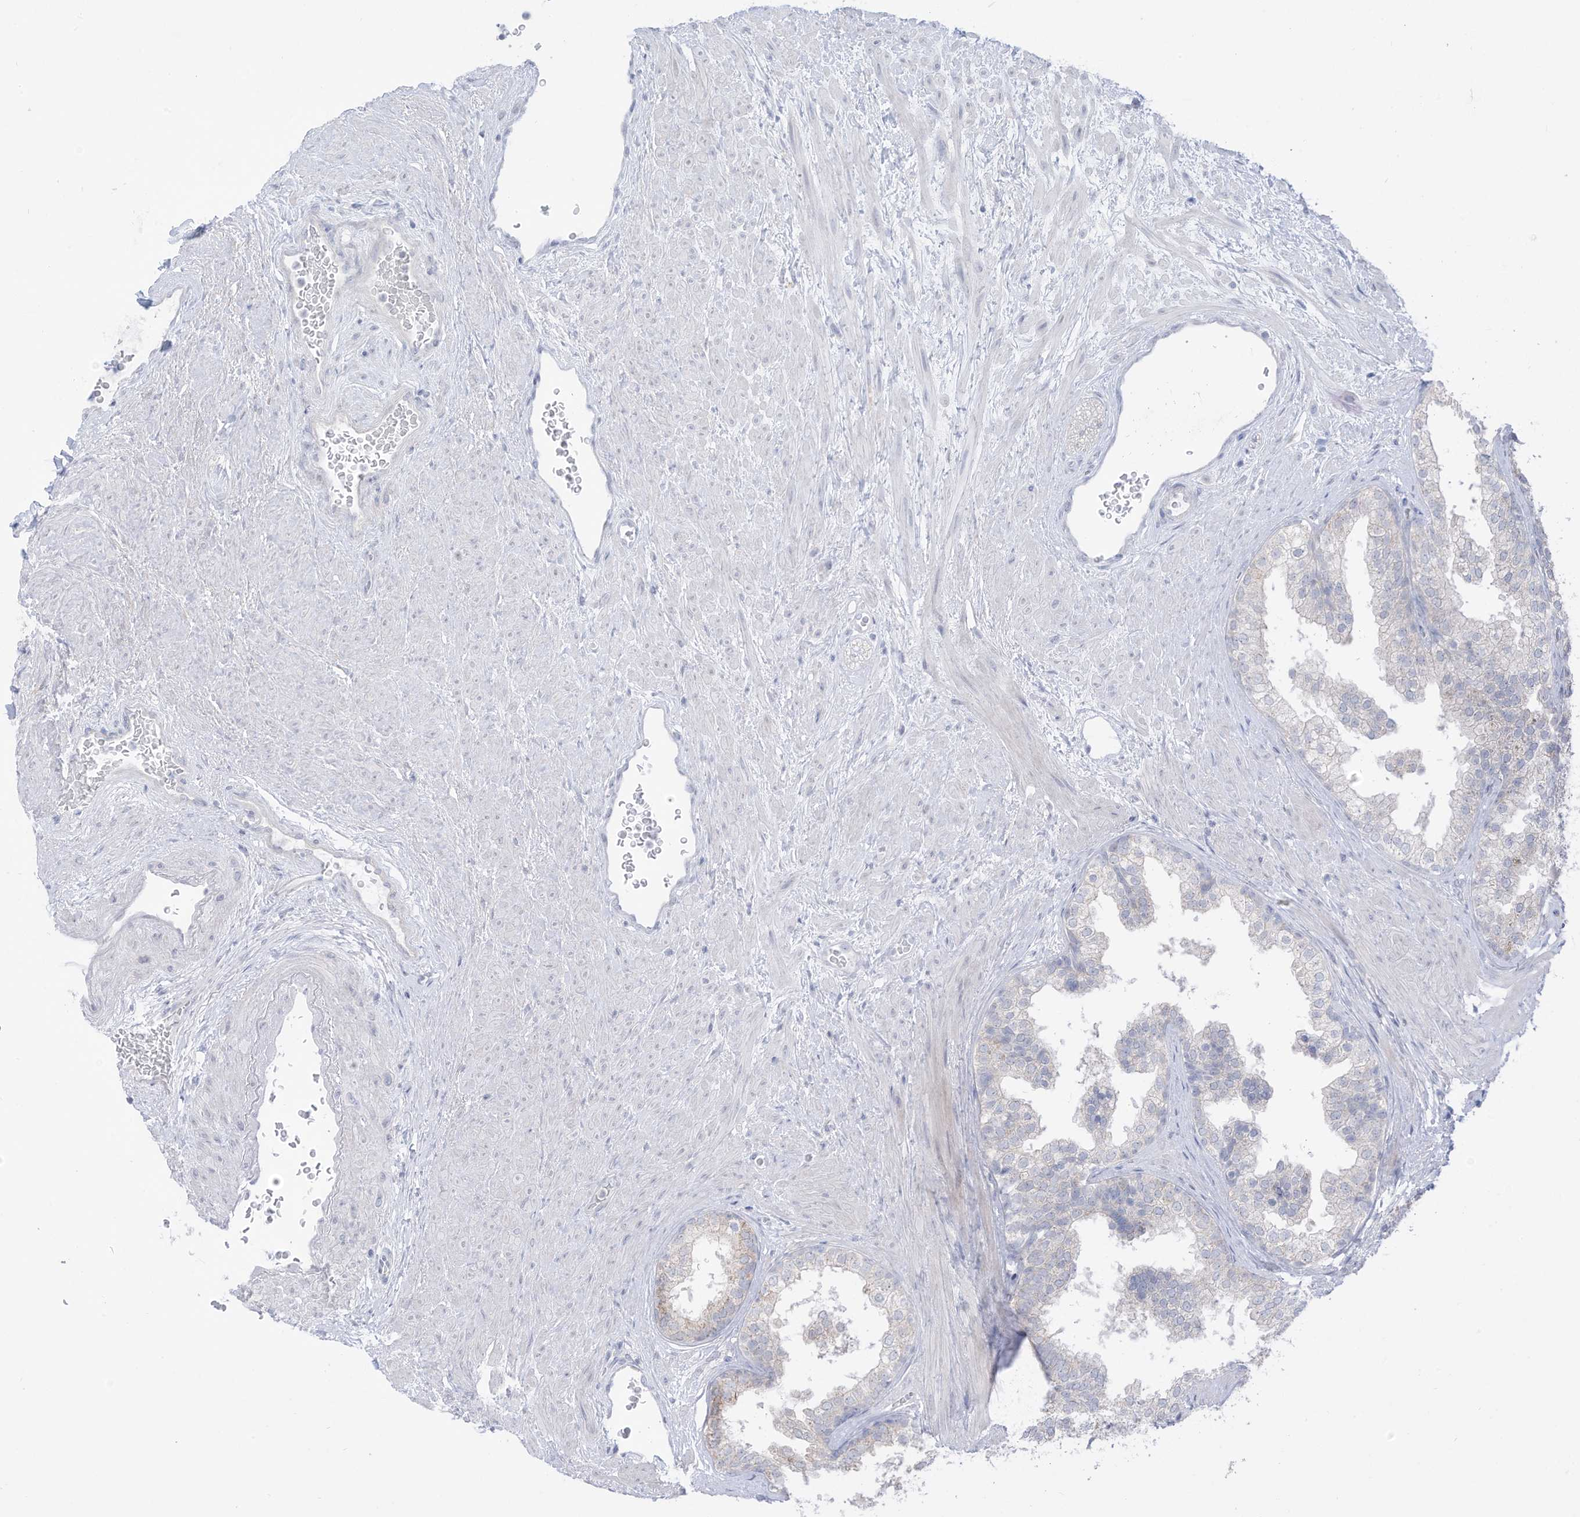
{"staining": {"intensity": "negative", "quantity": "none", "location": "none"}, "tissue": "prostate", "cell_type": "Glandular cells", "image_type": "normal", "snomed": [{"axis": "morphology", "description": "Normal tissue, NOS"}, {"axis": "topography", "description": "Prostate"}], "caption": "The immunohistochemistry (IHC) photomicrograph has no significant expression in glandular cells of prostate. The staining is performed using DAB brown chromogen with nuclei counter-stained in using hematoxylin.", "gene": "OGT", "patient": {"sex": "male", "age": 48}}